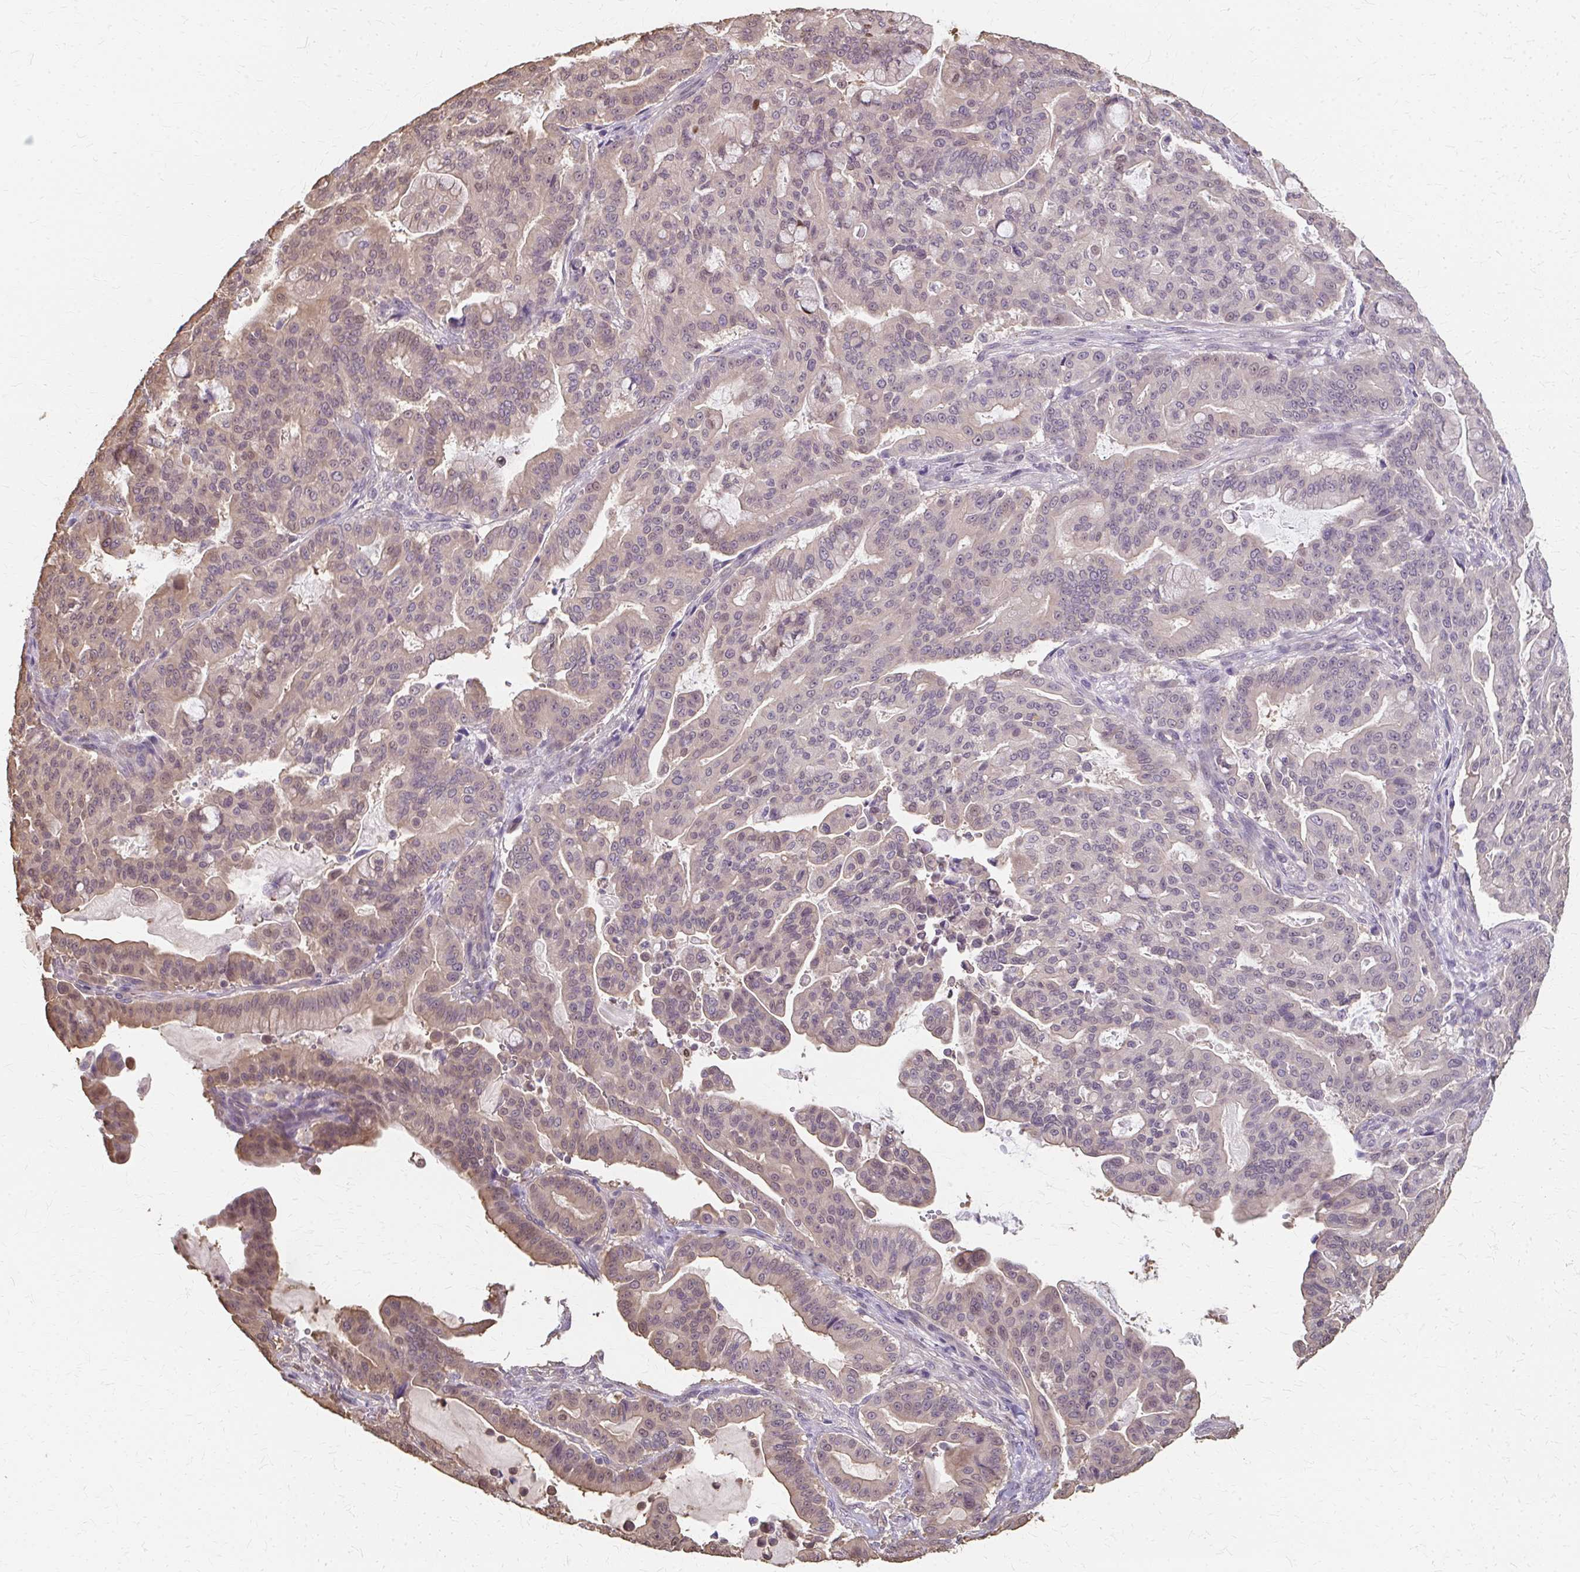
{"staining": {"intensity": "weak", "quantity": "25%-75%", "location": "cytoplasmic/membranous,nuclear"}, "tissue": "pancreatic cancer", "cell_type": "Tumor cells", "image_type": "cancer", "snomed": [{"axis": "morphology", "description": "Adenocarcinoma, NOS"}, {"axis": "topography", "description": "Pancreas"}], "caption": "This photomicrograph demonstrates IHC staining of human pancreatic adenocarcinoma, with low weak cytoplasmic/membranous and nuclear expression in approximately 25%-75% of tumor cells.", "gene": "RABGAP1L", "patient": {"sex": "male", "age": 63}}